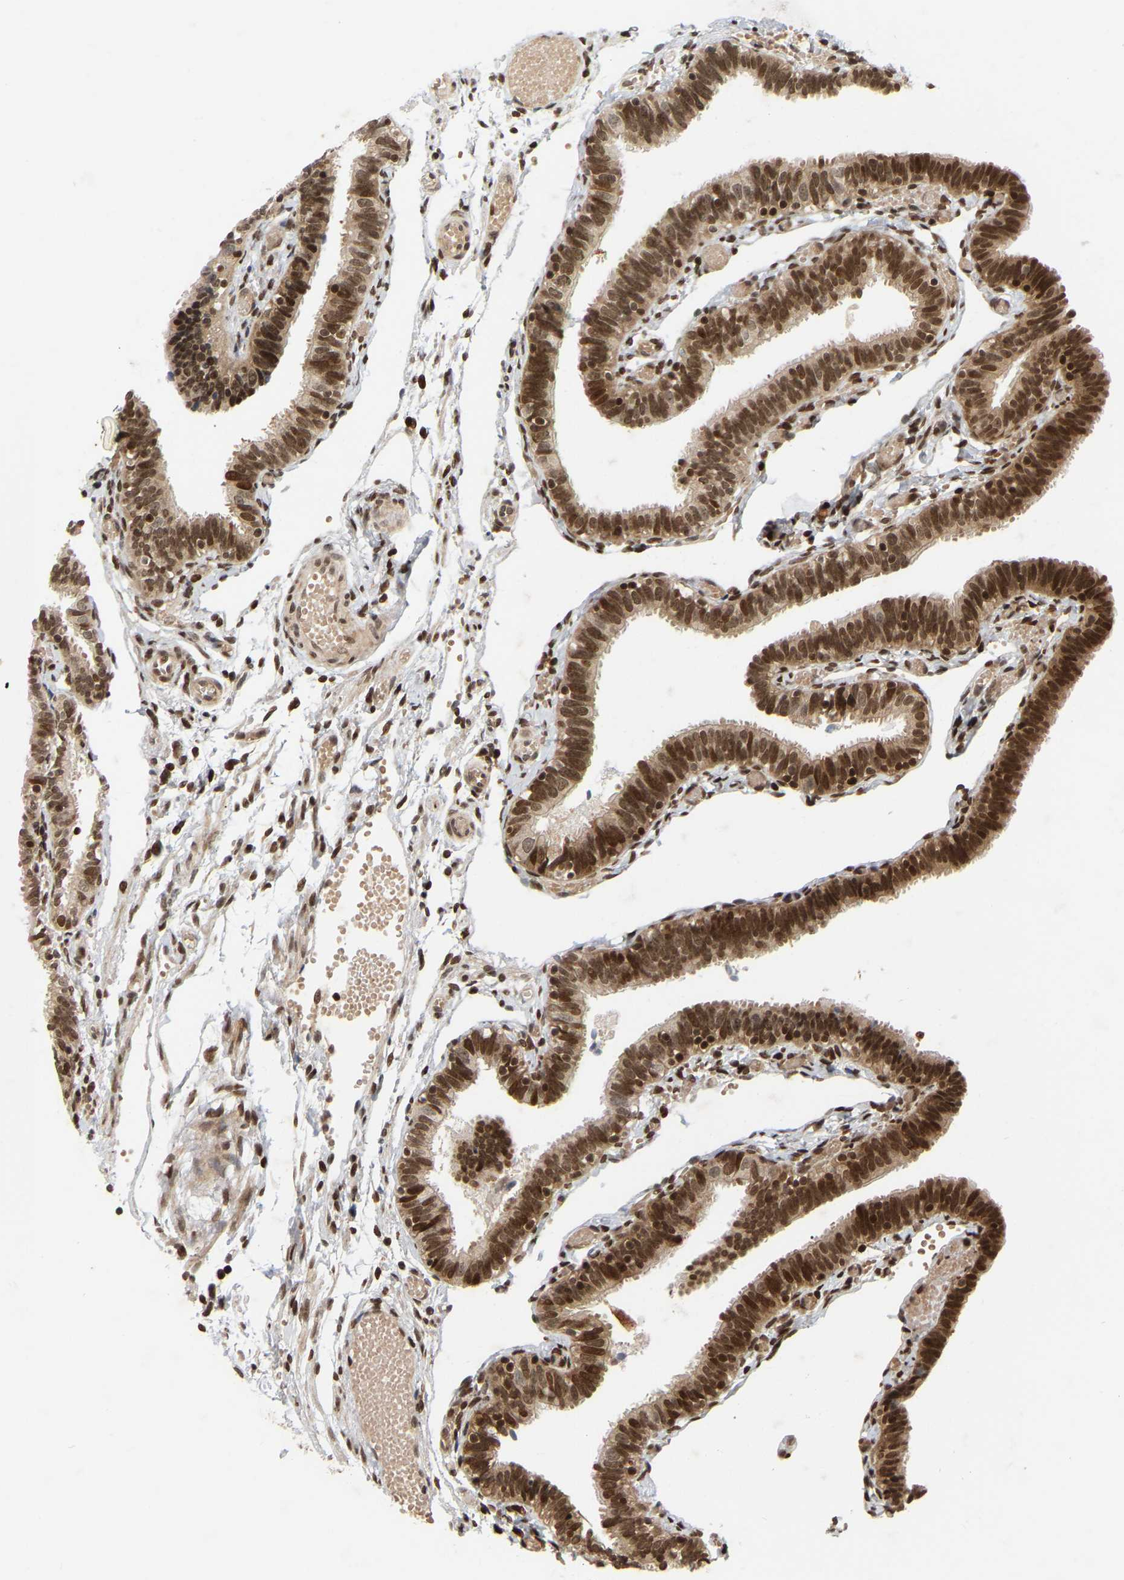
{"staining": {"intensity": "strong", "quantity": ">75%", "location": "nuclear"}, "tissue": "fallopian tube", "cell_type": "Glandular cells", "image_type": "normal", "snomed": [{"axis": "morphology", "description": "Normal tissue, NOS"}, {"axis": "topography", "description": "Fallopian tube"}], "caption": "The histopathology image reveals immunohistochemical staining of benign fallopian tube. There is strong nuclear staining is present in approximately >75% of glandular cells.", "gene": "NFE2L2", "patient": {"sex": "female", "age": 46}}